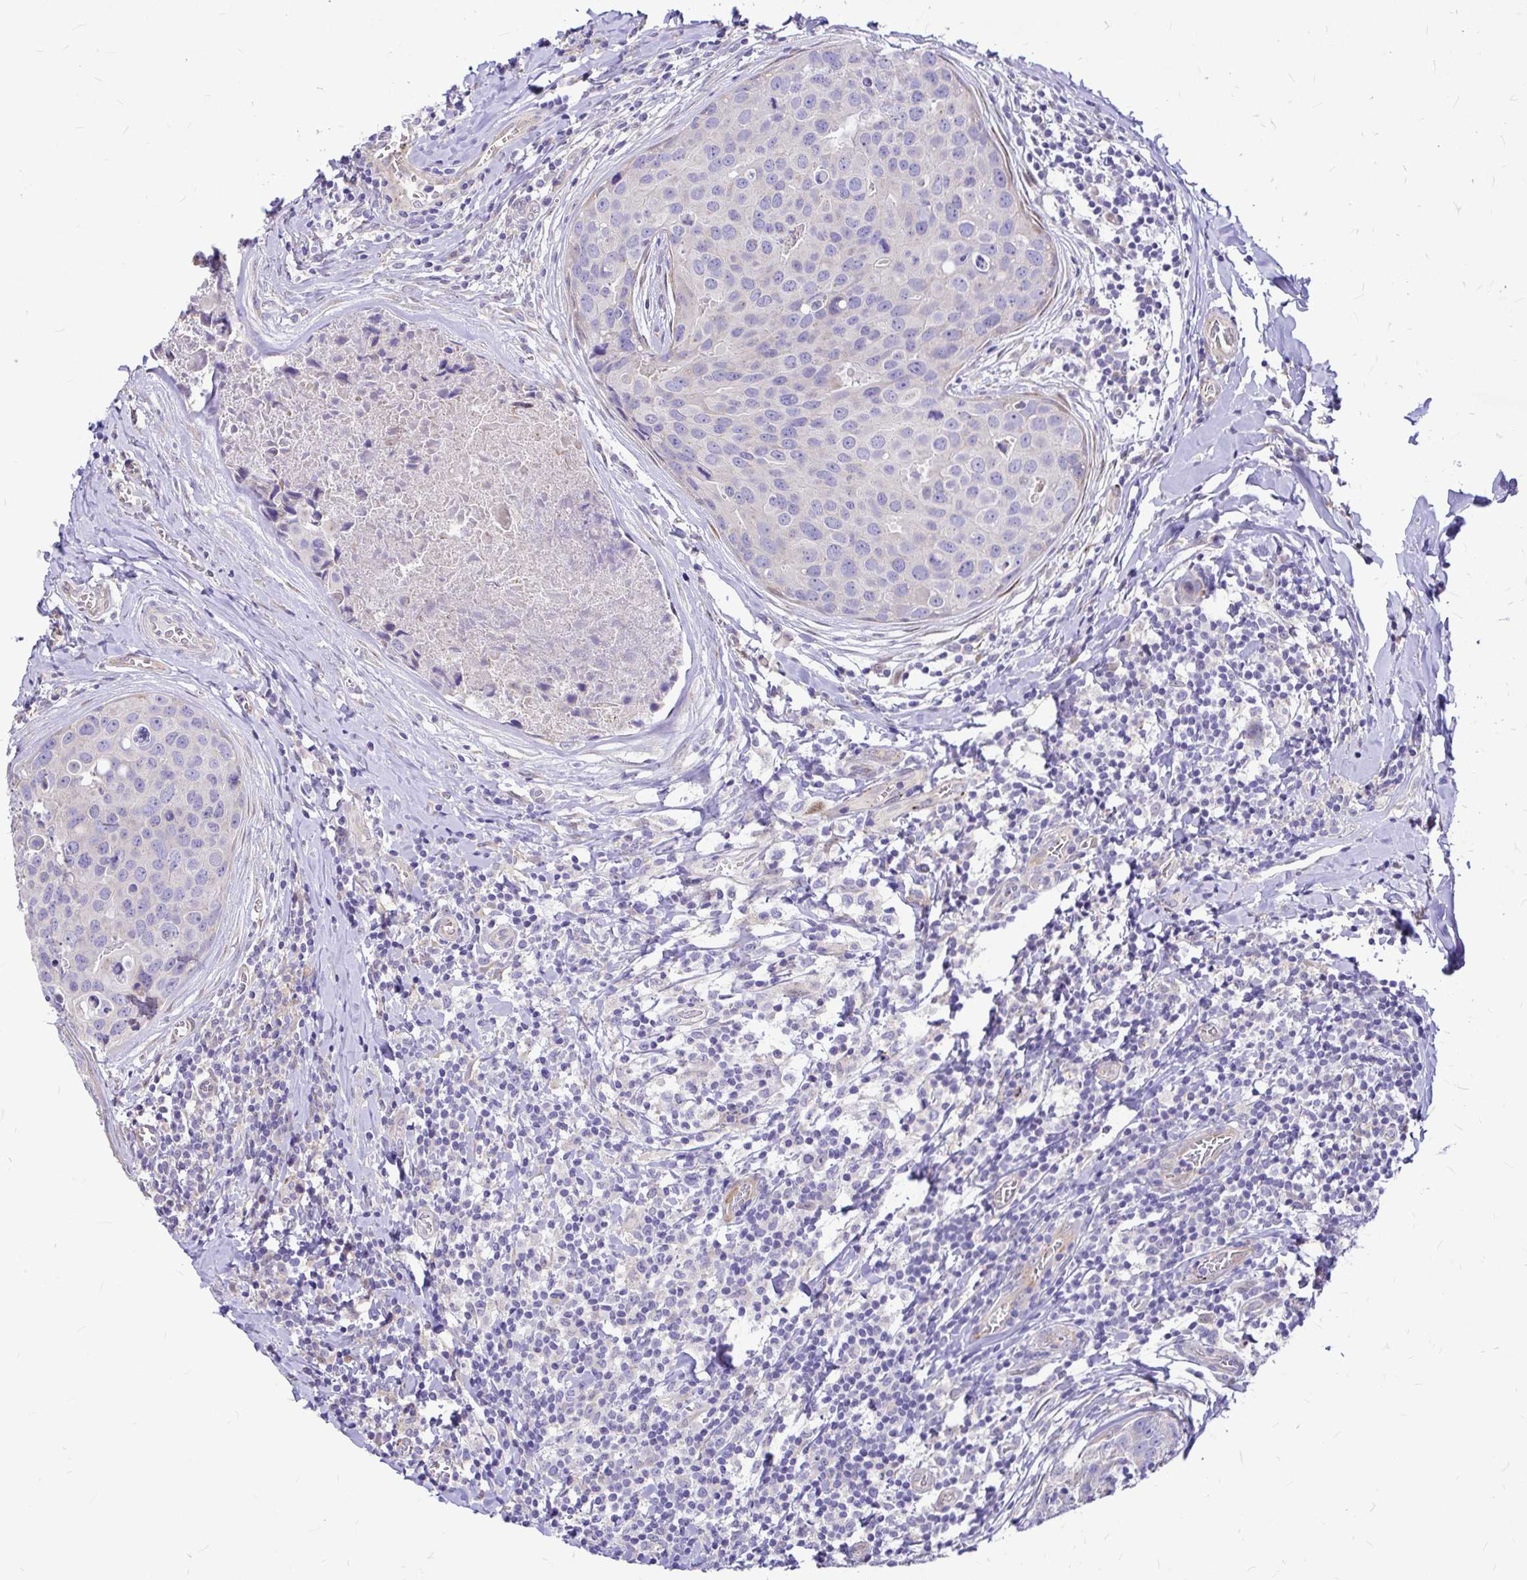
{"staining": {"intensity": "negative", "quantity": "none", "location": "none"}, "tissue": "breast cancer", "cell_type": "Tumor cells", "image_type": "cancer", "snomed": [{"axis": "morphology", "description": "Duct carcinoma"}, {"axis": "topography", "description": "Breast"}], "caption": "IHC image of neoplastic tissue: human breast intraductal carcinoma stained with DAB displays no significant protein positivity in tumor cells.", "gene": "GABBR2", "patient": {"sex": "female", "age": 24}}